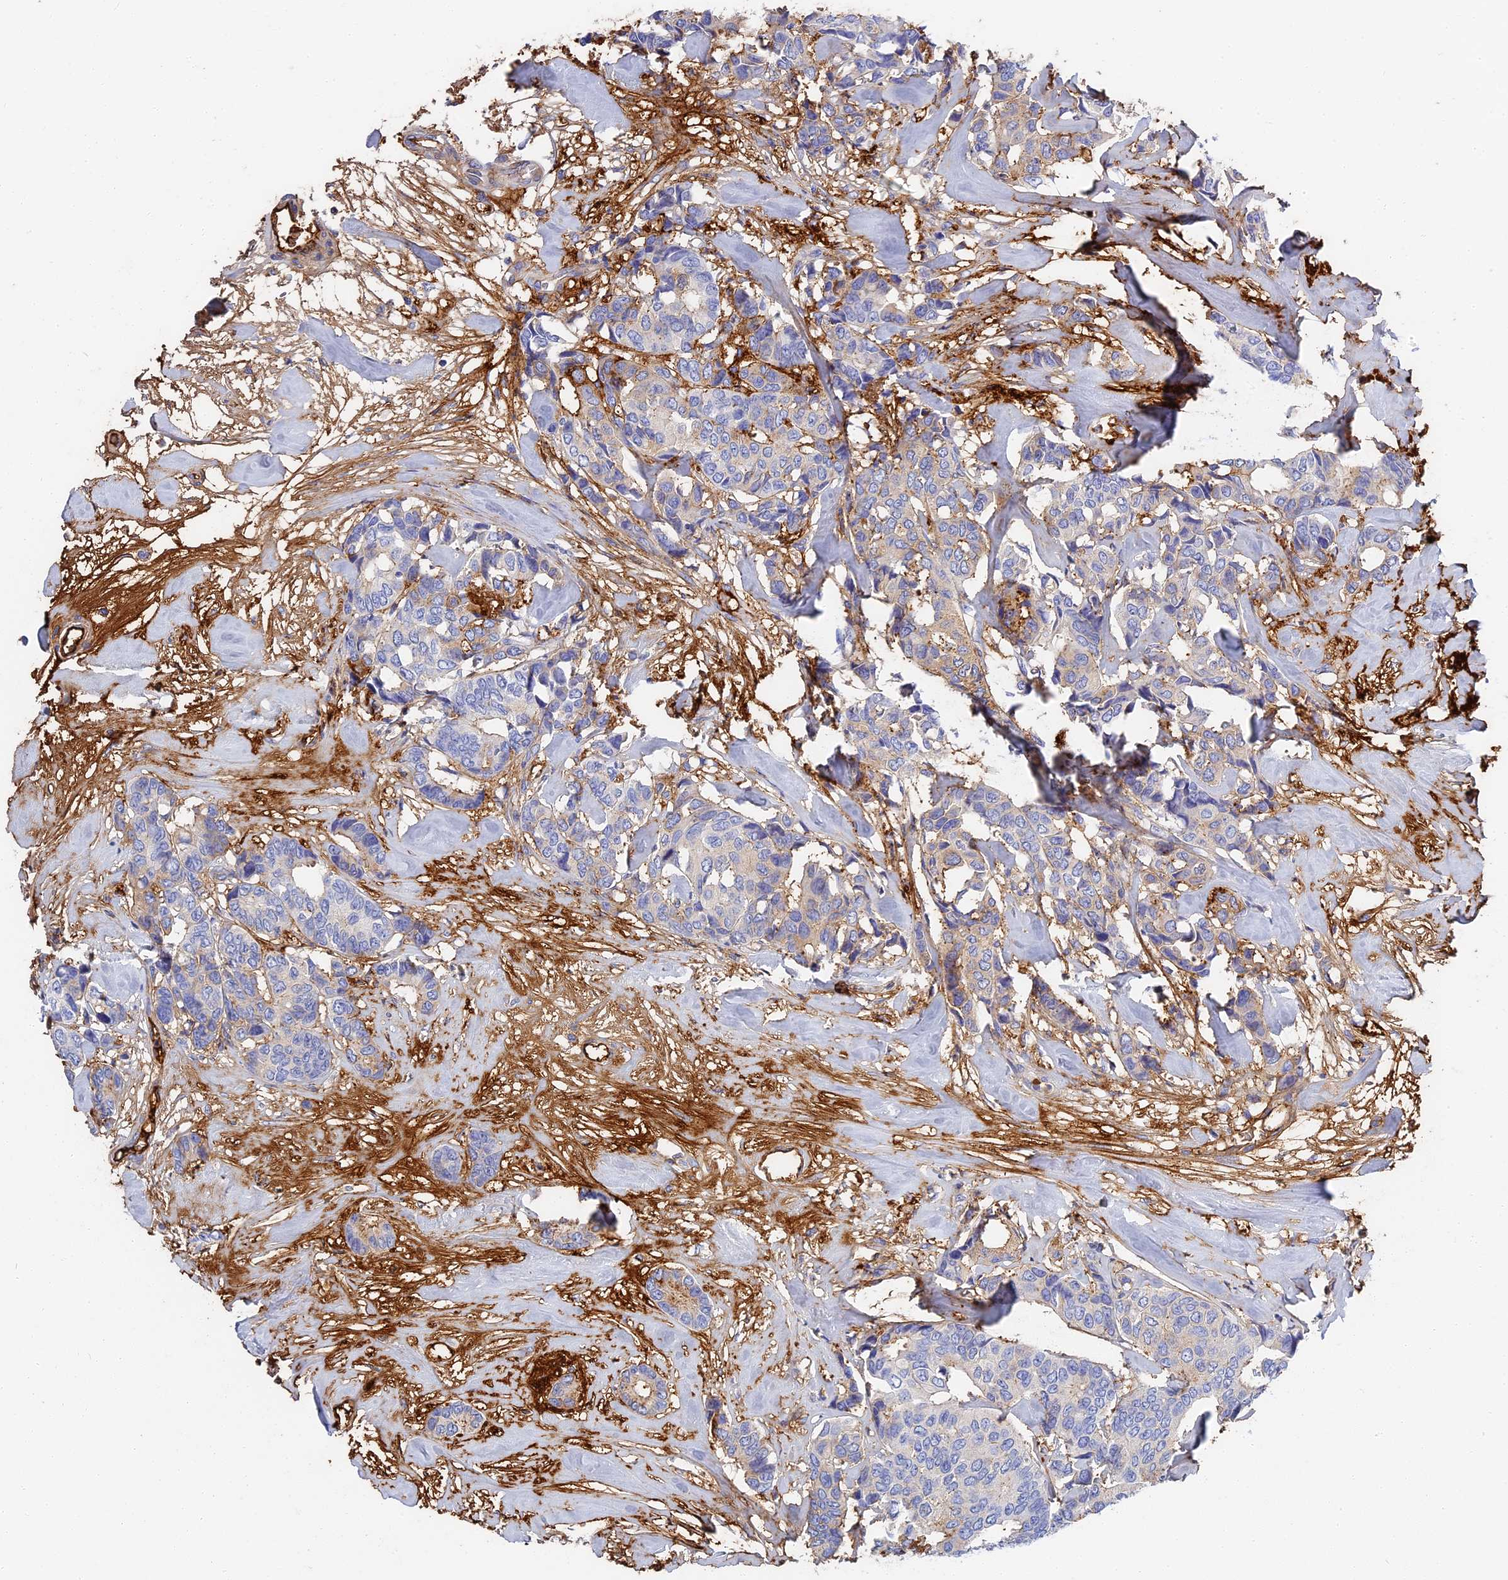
{"staining": {"intensity": "negative", "quantity": "none", "location": "none"}, "tissue": "breast cancer", "cell_type": "Tumor cells", "image_type": "cancer", "snomed": [{"axis": "morphology", "description": "Duct carcinoma"}, {"axis": "topography", "description": "Breast"}], "caption": "IHC micrograph of breast cancer stained for a protein (brown), which reveals no expression in tumor cells. (Stains: DAB IHC with hematoxylin counter stain, Microscopy: brightfield microscopy at high magnification).", "gene": "ITIH1", "patient": {"sex": "female", "age": 87}}